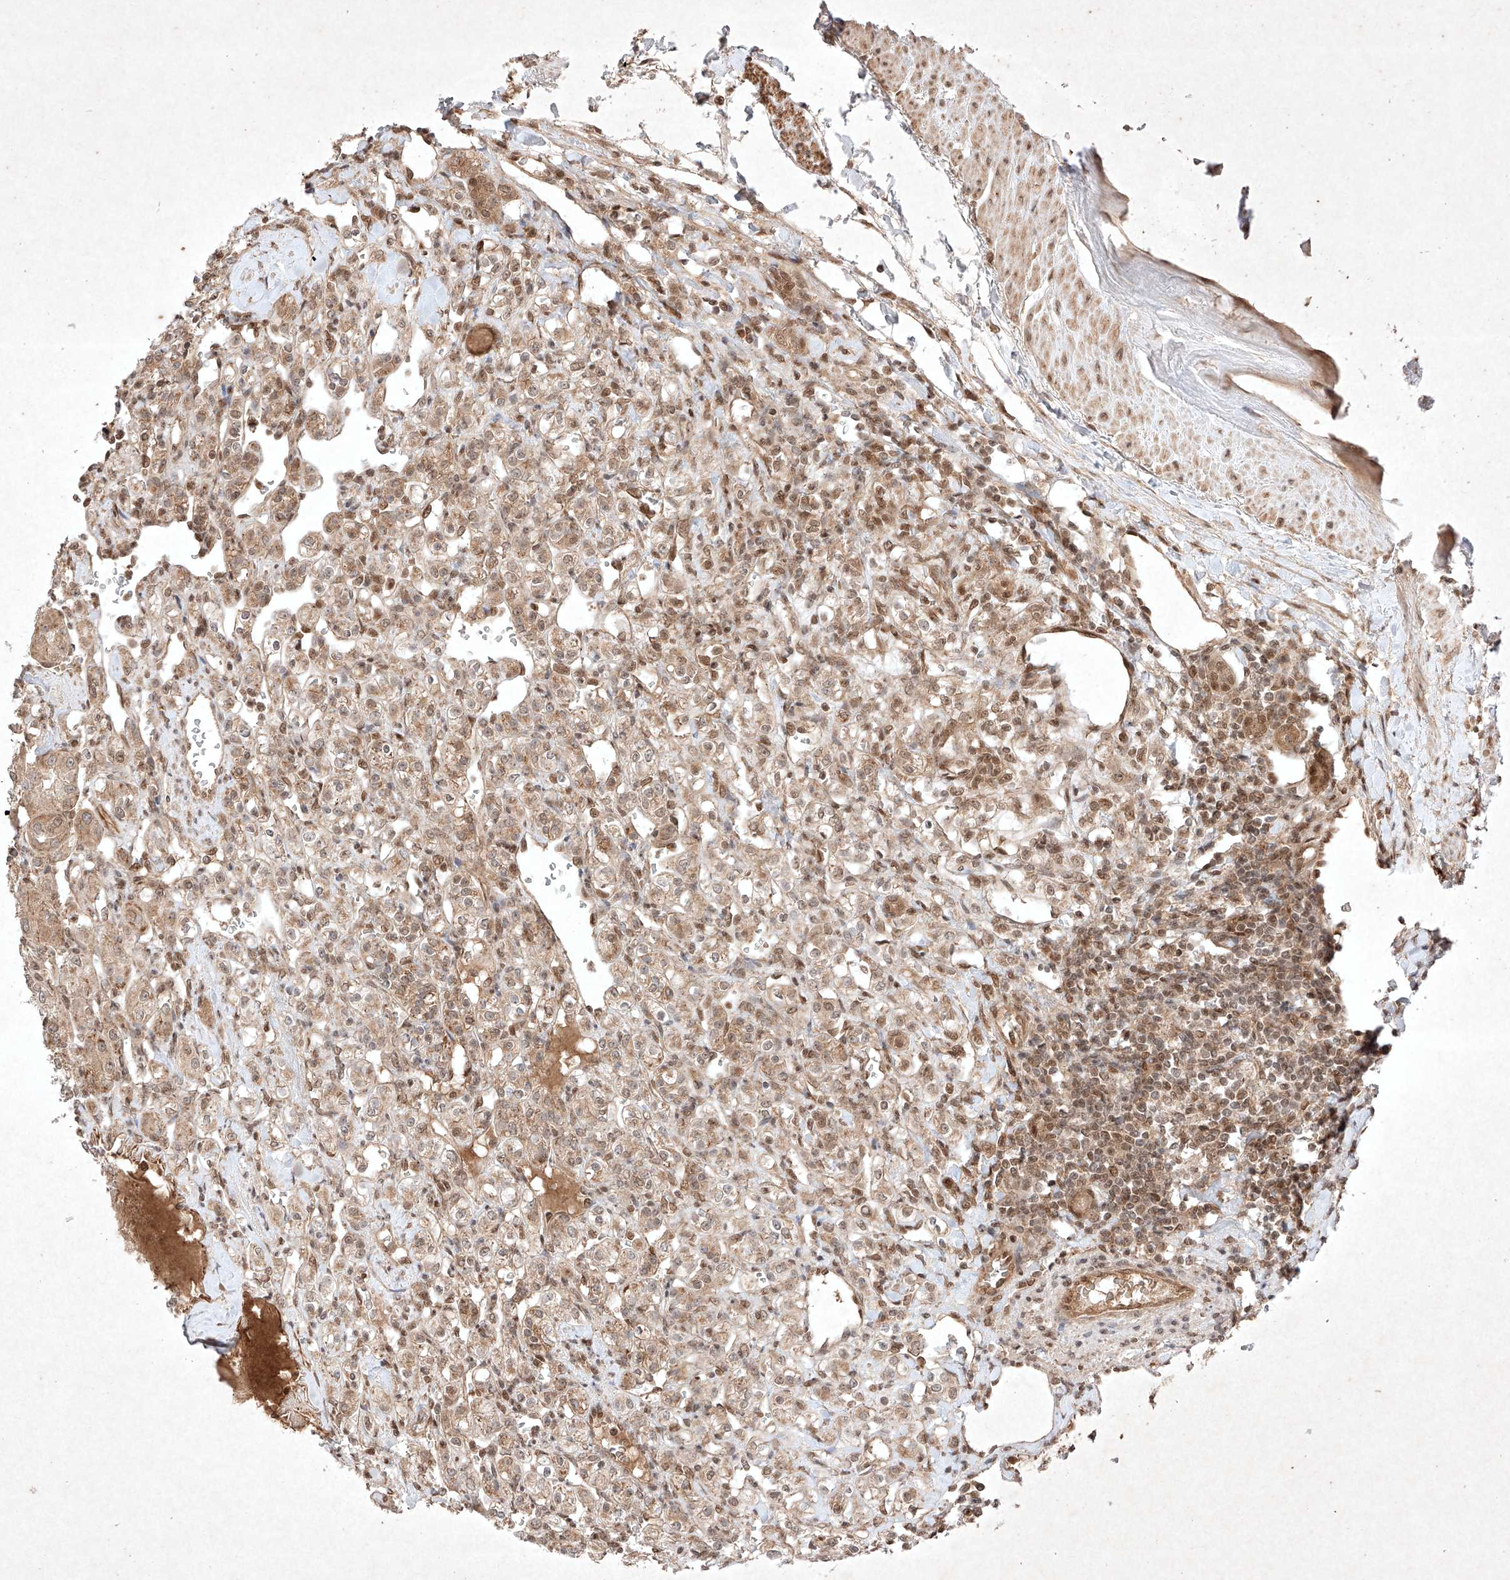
{"staining": {"intensity": "moderate", "quantity": "<25%", "location": "cytoplasmic/membranous,nuclear"}, "tissue": "renal cancer", "cell_type": "Tumor cells", "image_type": "cancer", "snomed": [{"axis": "morphology", "description": "Adenocarcinoma, NOS"}, {"axis": "topography", "description": "Kidney"}], "caption": "Human renal cancer (adenocarcinoma) stained with a brown dye shows moderate cytoplasmic/membranous and nuclear positive positivity in approximately <25% of tumor cells.", "gene": "RNF31", "patient": {"sex": "male", "age": 77}}